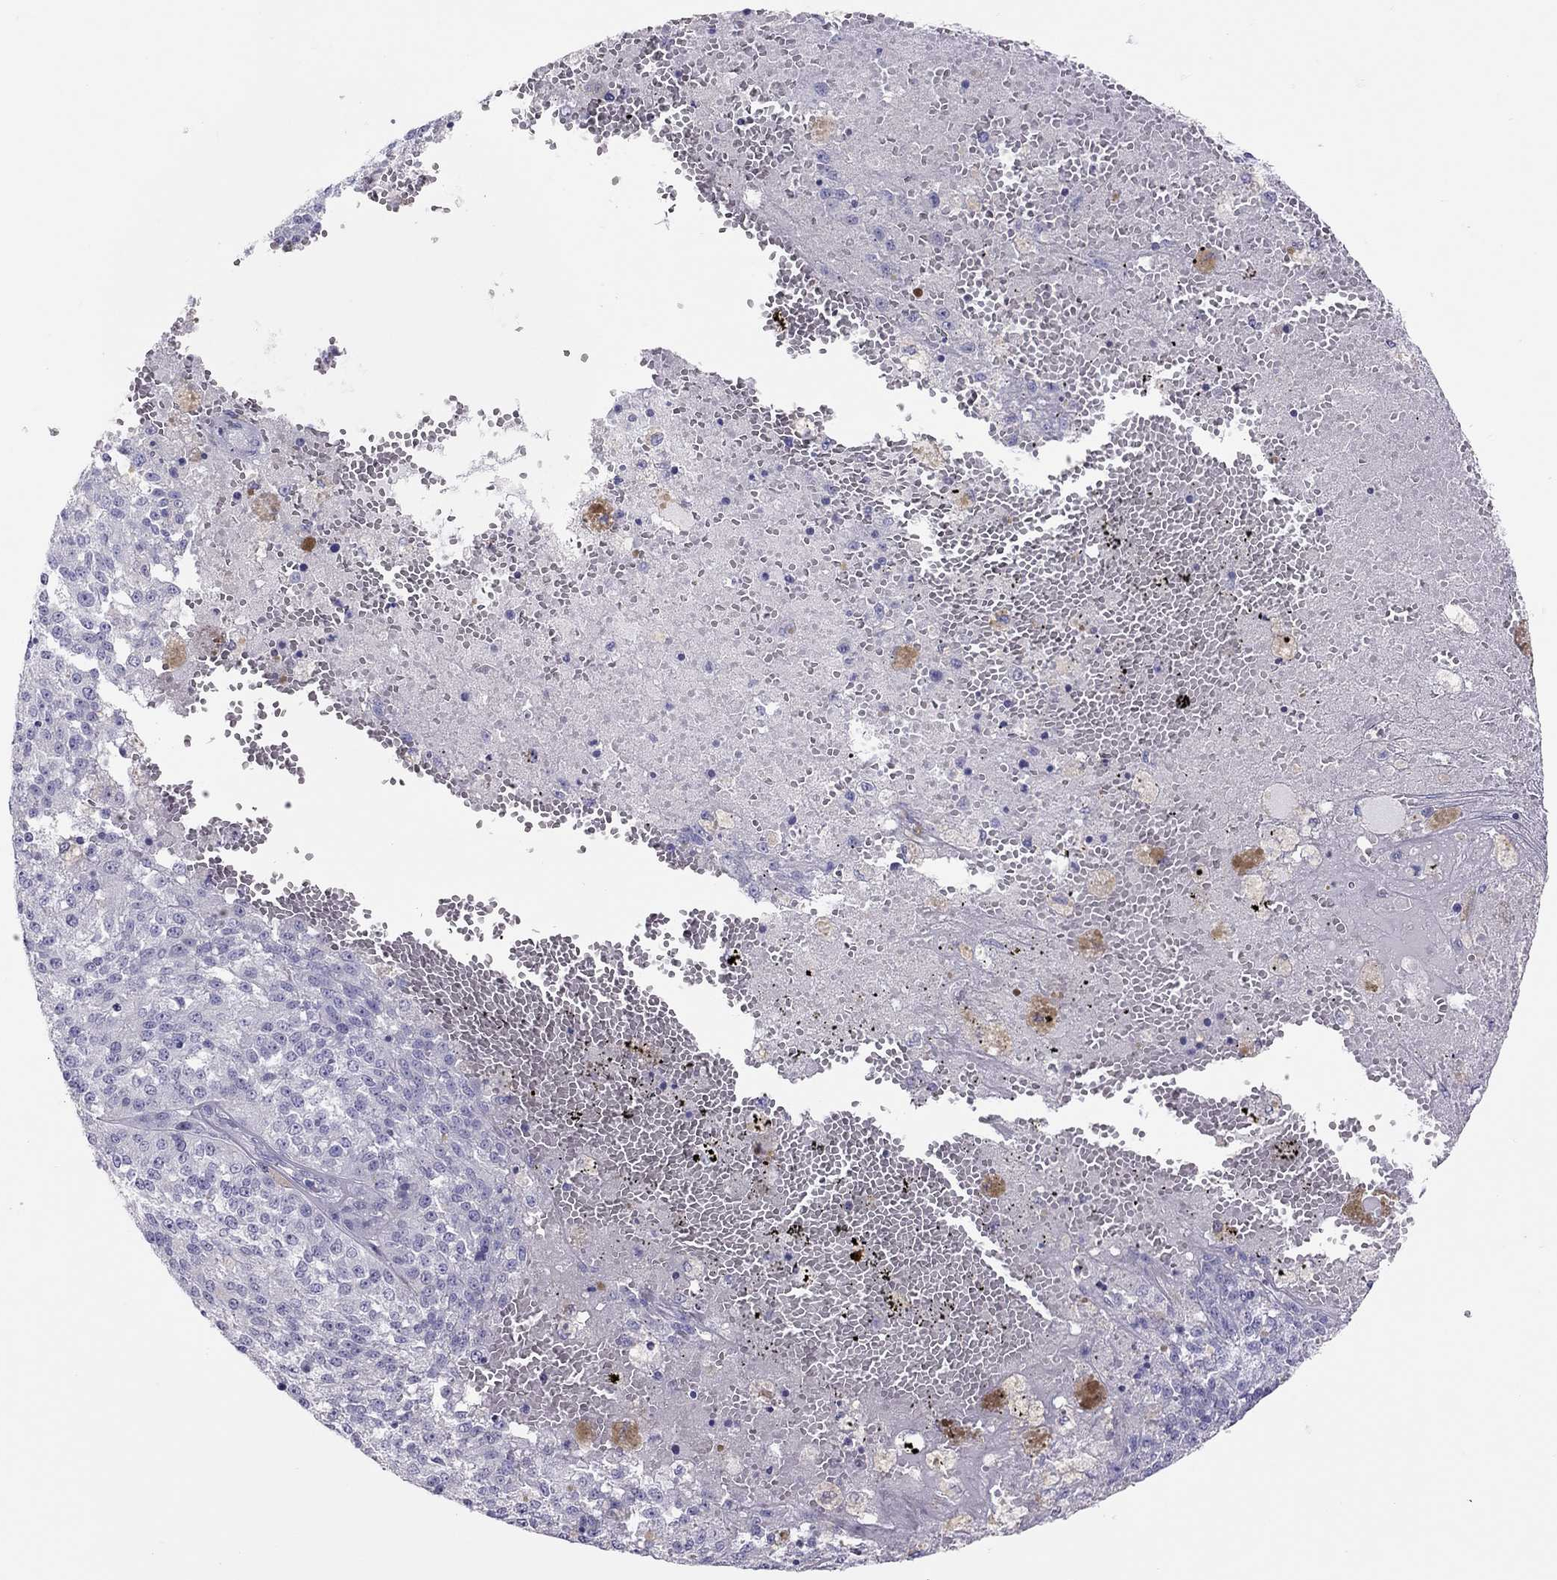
{"staining": {"intensity": "negative", "quantity": "none", "location": "none"}, "tissue": "melanoma", "cell_type": "Tumor cells", "image_type": "cancer", "snomed": [{"axis": "morphology", "description": "Malignant melanoma, Metastatic site"}, {"axis": "topography", "description": "Lymph node"}], "caption": "This is an immunohistochemistry photomicrograph of human malignant melanoma (metastatic site). There is no staining in tumor cells.", "gene": "PSMB11", "patient": {"sex": "female", "age": 64}}